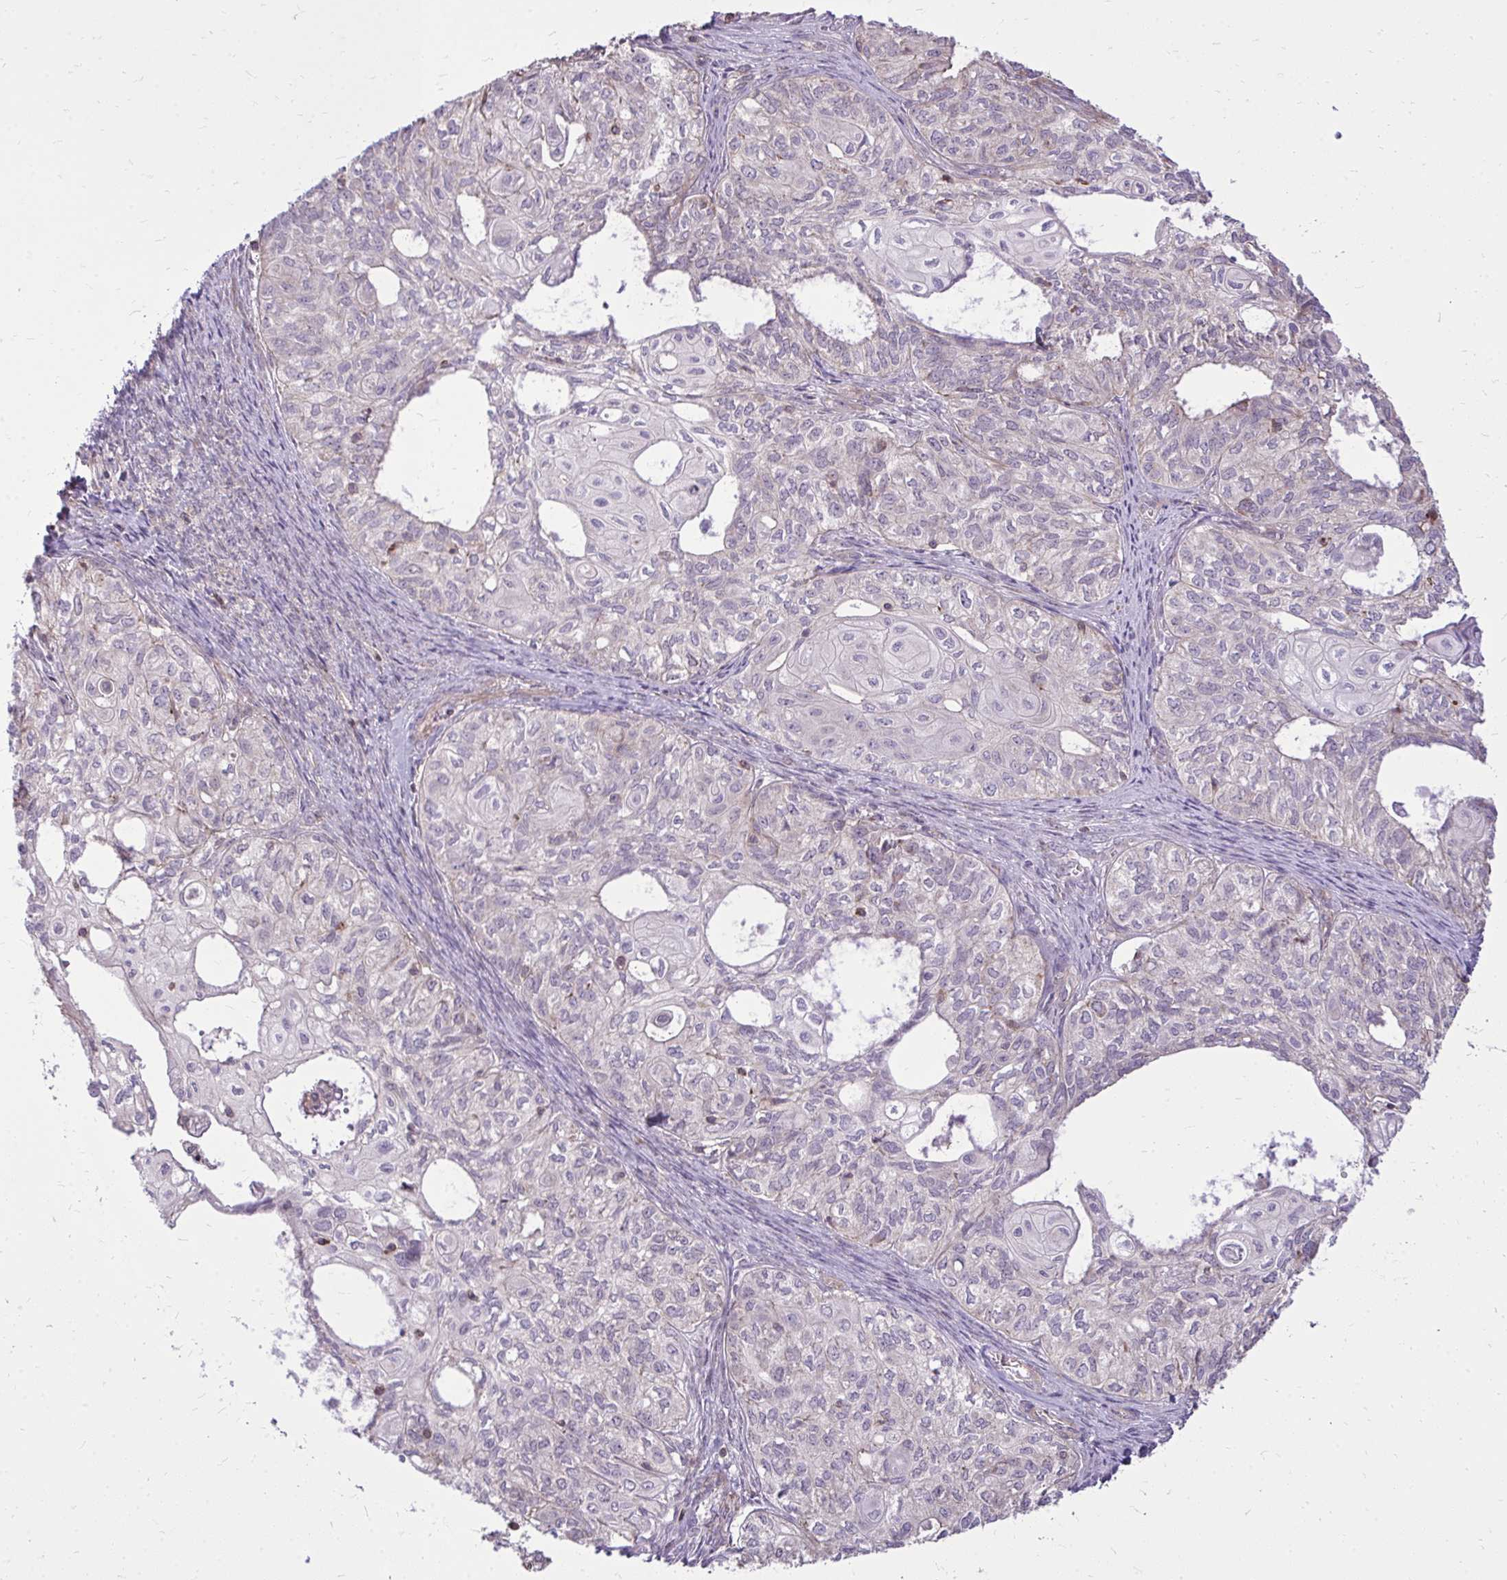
{"staining": {"intensity": "weak", "quantity": "<25%", "location": "cytoplasmic/membranous"}, "tissue": "ovarian cancer", "cell_type": "Tumor cells", "image_type": "cancer", "snomed": [{"axis": "morphology", "description": "Carcinoma, endometroid"}, {"axis": "topography", "description": "Ovary"}], "caption": "The micrograph shows no staining of tumor cells in endometroid carcinoma (ovarian).", "gene": "SLC7A5", "patient": {"sex": "female", "age": 64}}